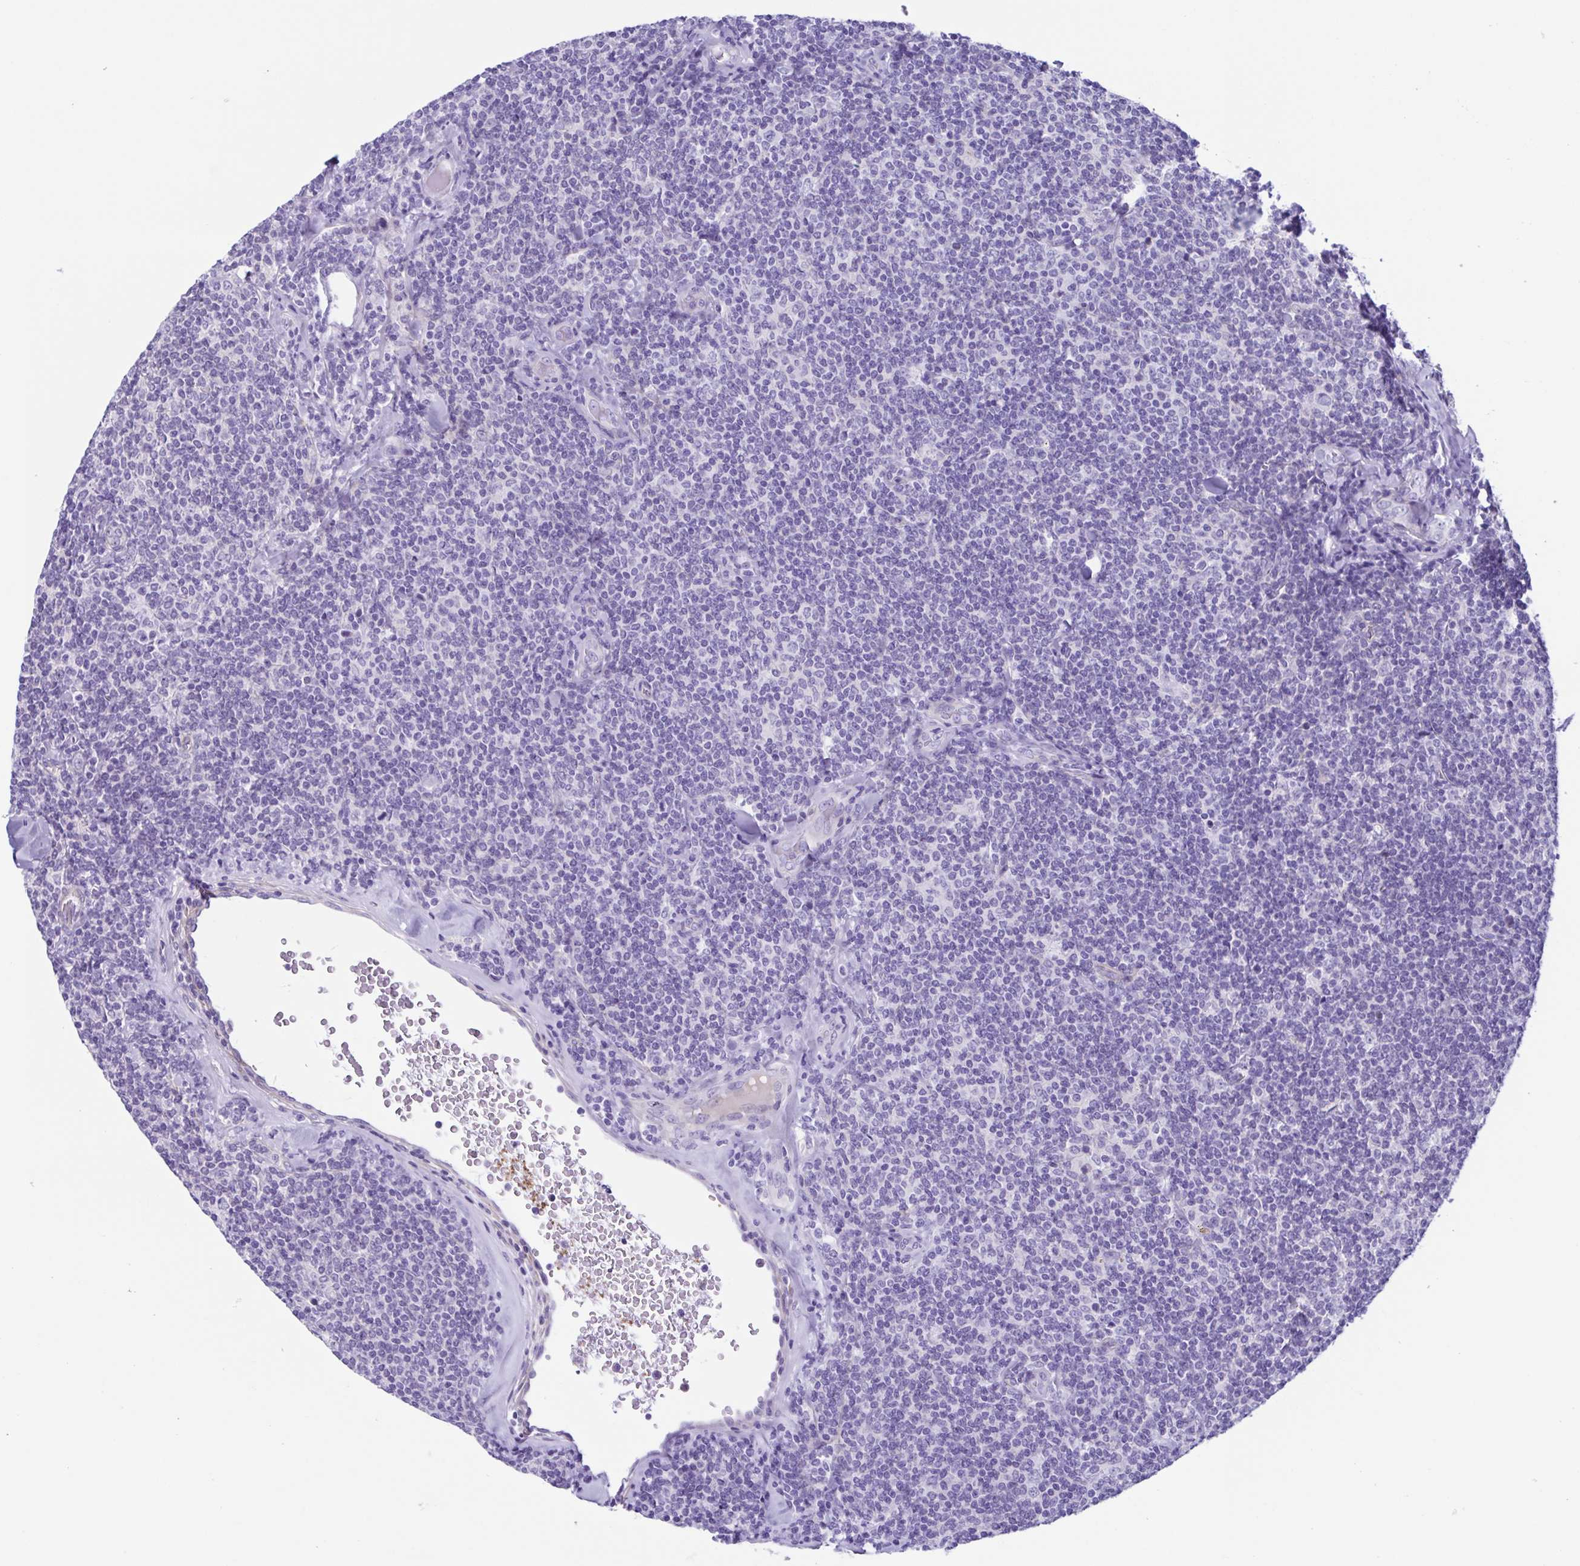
{"staining": {"intensity": "negative", "quantity": "none", "location": "none"}, "tissue": "lymphoma", "cell_type": "Tumor cells", "image_type": "cancer", "snomed": [{"axis": "morphology", "description": "Malignant lymphoma, non-Hodgkin's type, Low grade"}, {"axis": "topography", "description": "Lymph node"}], "caption": "Immunohistochemistry image of human low-grade malignant lymphoma, non-Hodgkin's type stained for a protein (brown), which exhibits no positivity in tumor cells.", "gene": "CYP11B1", "patient": {"sex": "female", "age": 56}}